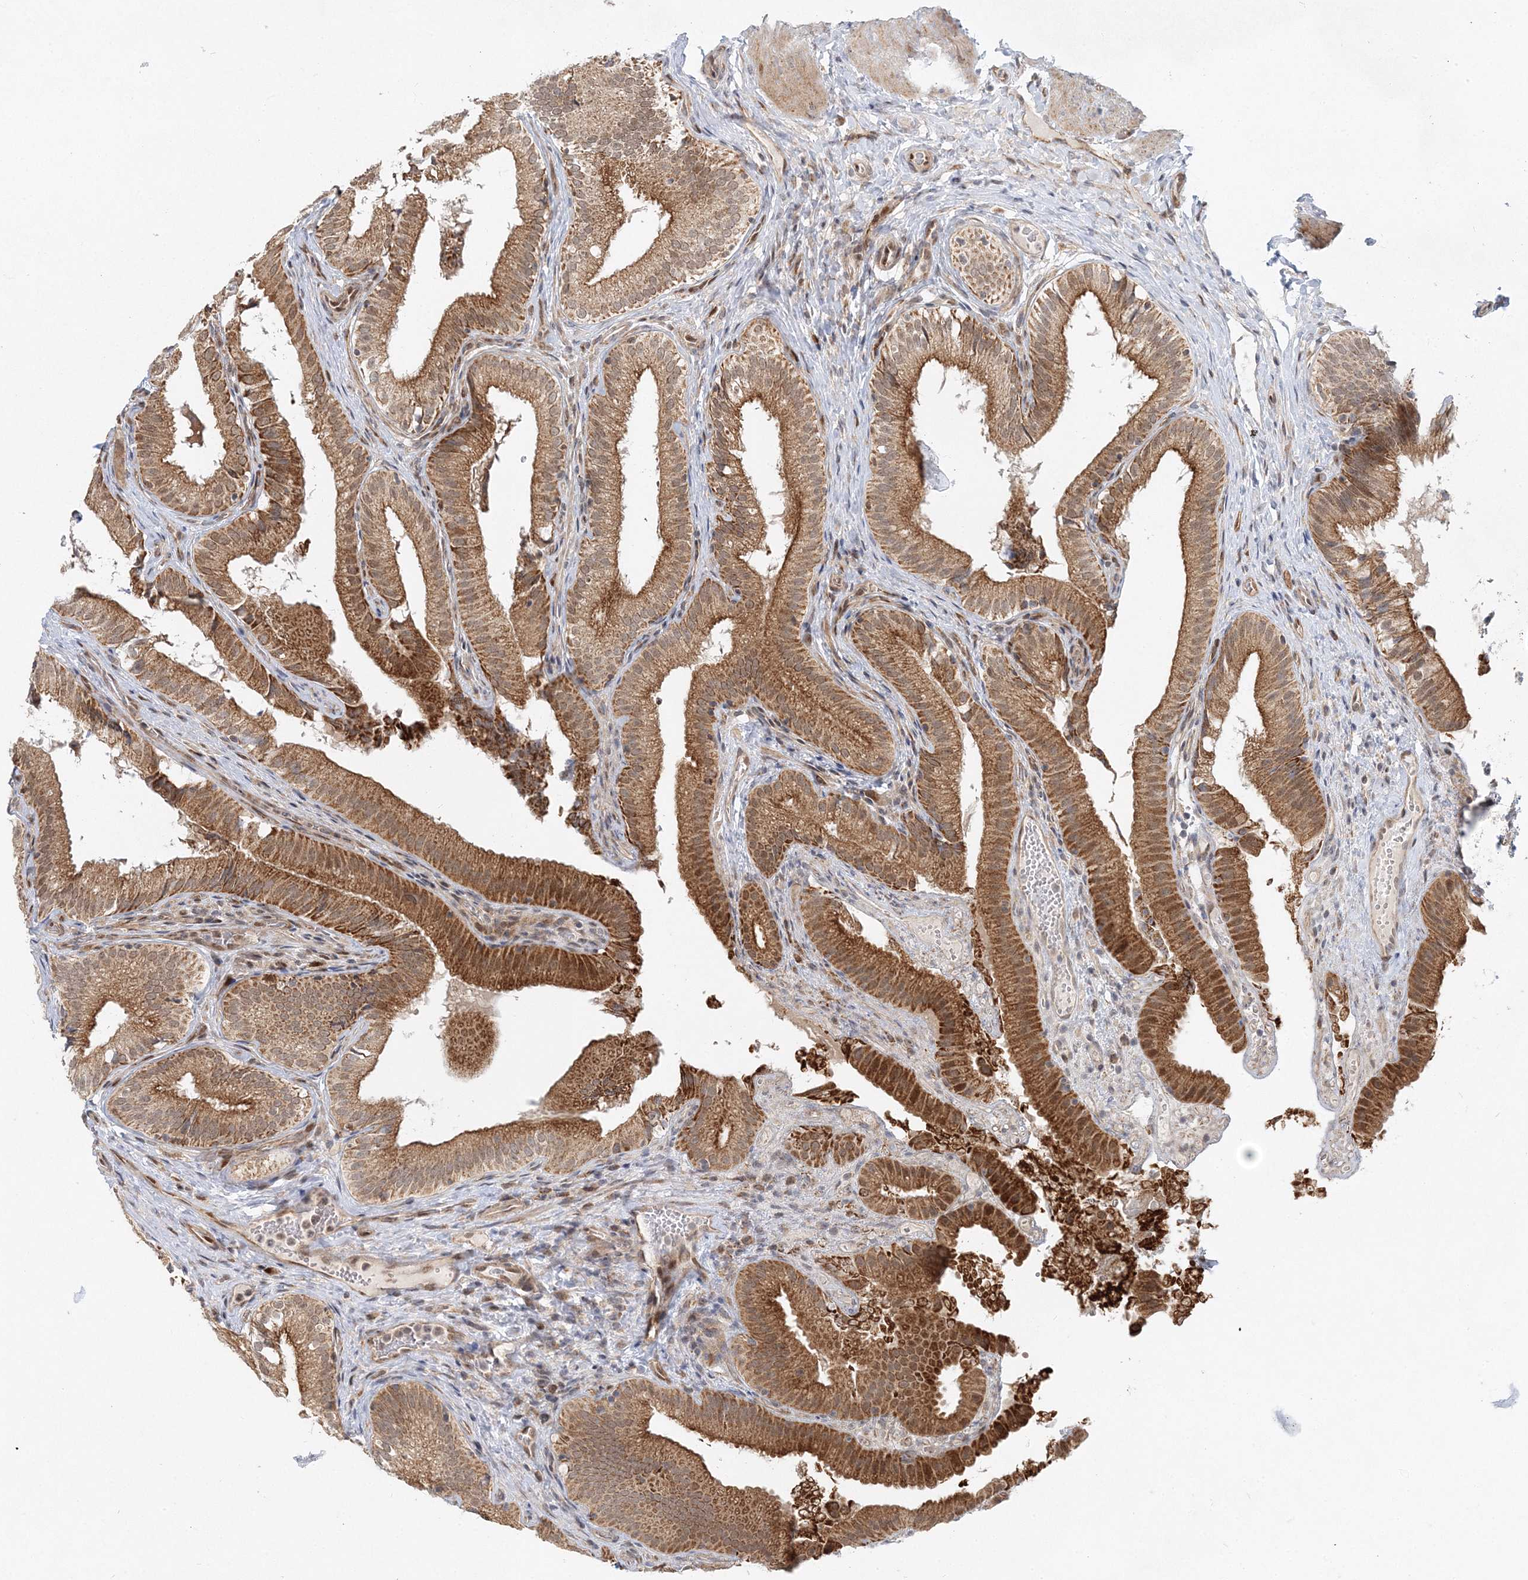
{"staining": {"intensity": "moderate", "quantity": ">75%", "location": "cytoplasmic/membranous"}, "tissue": "gallbladder", "cell_type": "Glandular cells", "image_type": "normal", "snomed": [{"axis": "morphology", "description": "Normal tissue, NOS"}, {"axis": "topography", "description": "Gallbladder"}], "caption": "DAB immunohistochemical staining of normal human gallbladder demonstrates moderate cytoplasmic/membranous protein staining in approximately >75% of glandular cells.", "gene": "RAB11FIP2", "patient": {"sex": "female", "age": 30}}